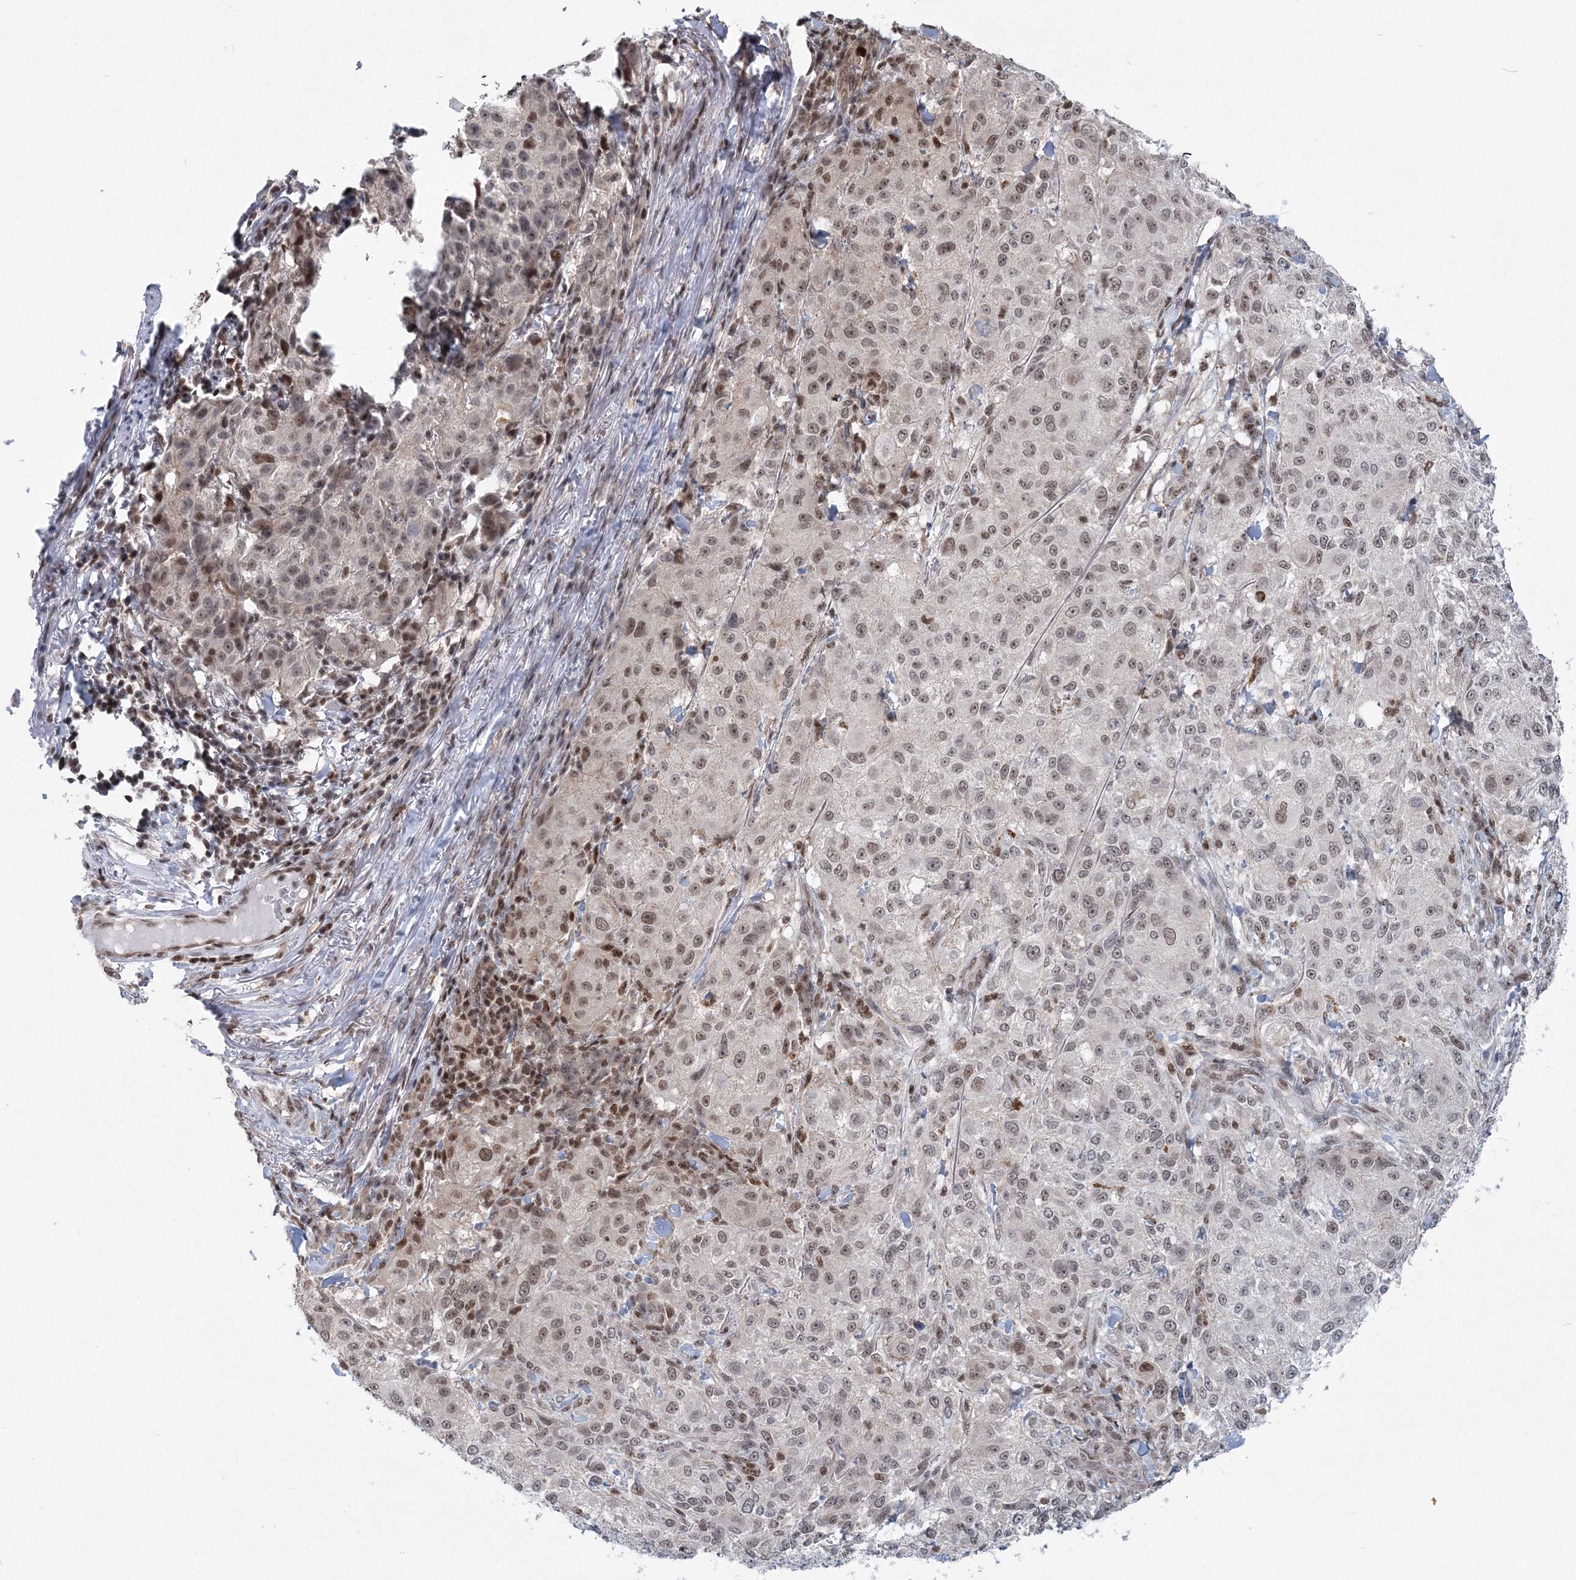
{"staining": {"intensity": "moderate", "quantity": "<25%", "location": "nuclear"}, "tissue": "melanoma", "cell_type": "Tumor cells", "image_type": "cancer", "snomed": [{"axis": "morphology", "description": "Necrosis, NOS"}, {"axis": "morphology", "description": "Malignant melanoma, NOS"}, {"axis": "topography", "description": "Skin"}], "caption": "IHC (DAB (3,3'-diaminobenzidine)) staining of melanoma displays moderate nuclear protein positivity in approximately <25% of tumor cells.", "gene": "PDS5A", "patient": {"sex": "female", "age": 87}}